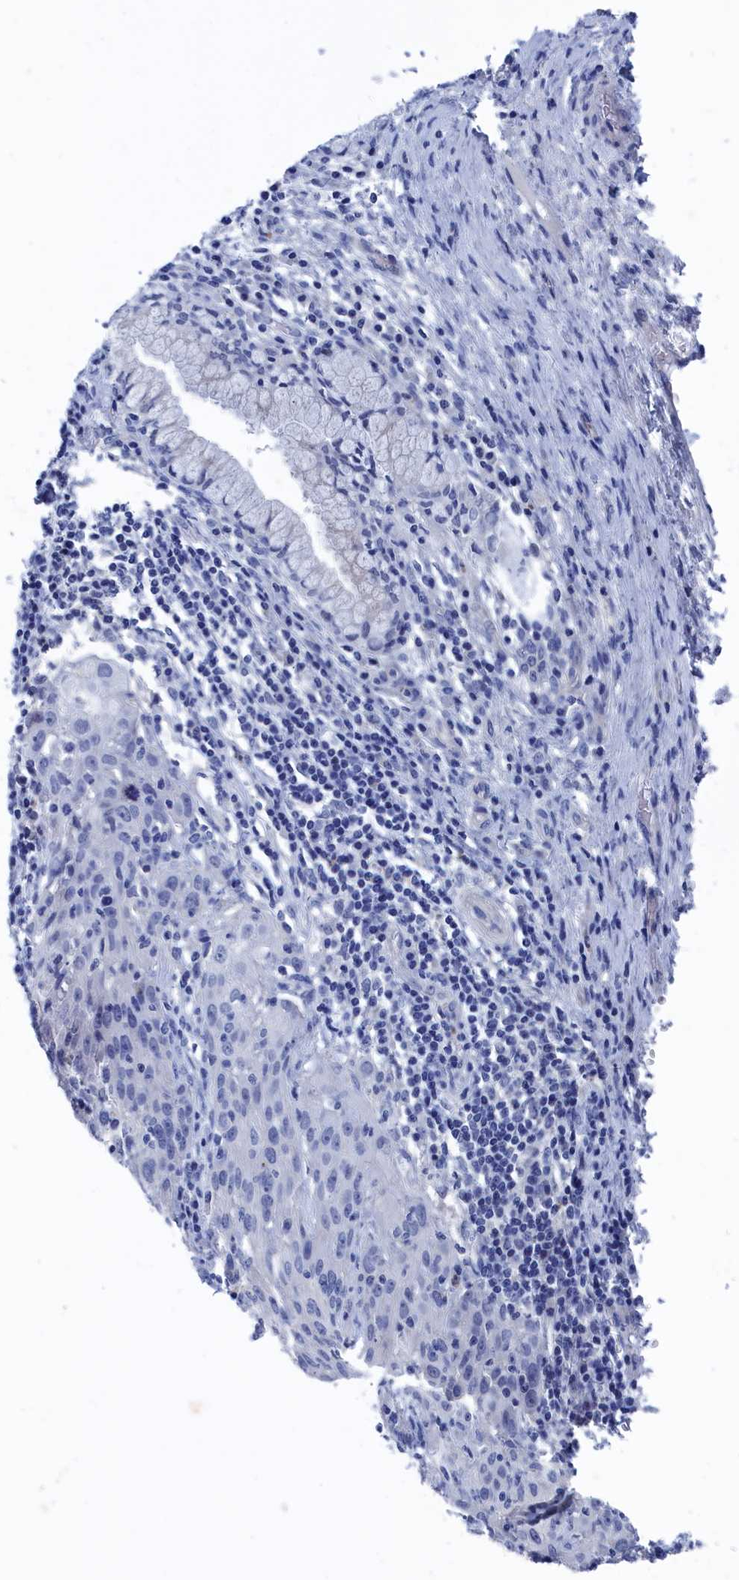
{"staining": {"intensity": "negative", "quantity": "none", "location": "none"}, "tissue": "cervical cancer", "cell_type": "Tumor cells", "image_type": "cancer", "snomed": [{"axis": "morphology", "description": "Squamous cell carcinoma, NOS"}, {"axis": "topography", "description": "Cervix"}], "caption": "DAB immunohistochemical staining of human cervical cancer (squamous cell carcinoma) exhibits no significant expression in tumor cells.", "gene": "MARCHF3", "patient": {"sex": "female", "age": 50}}